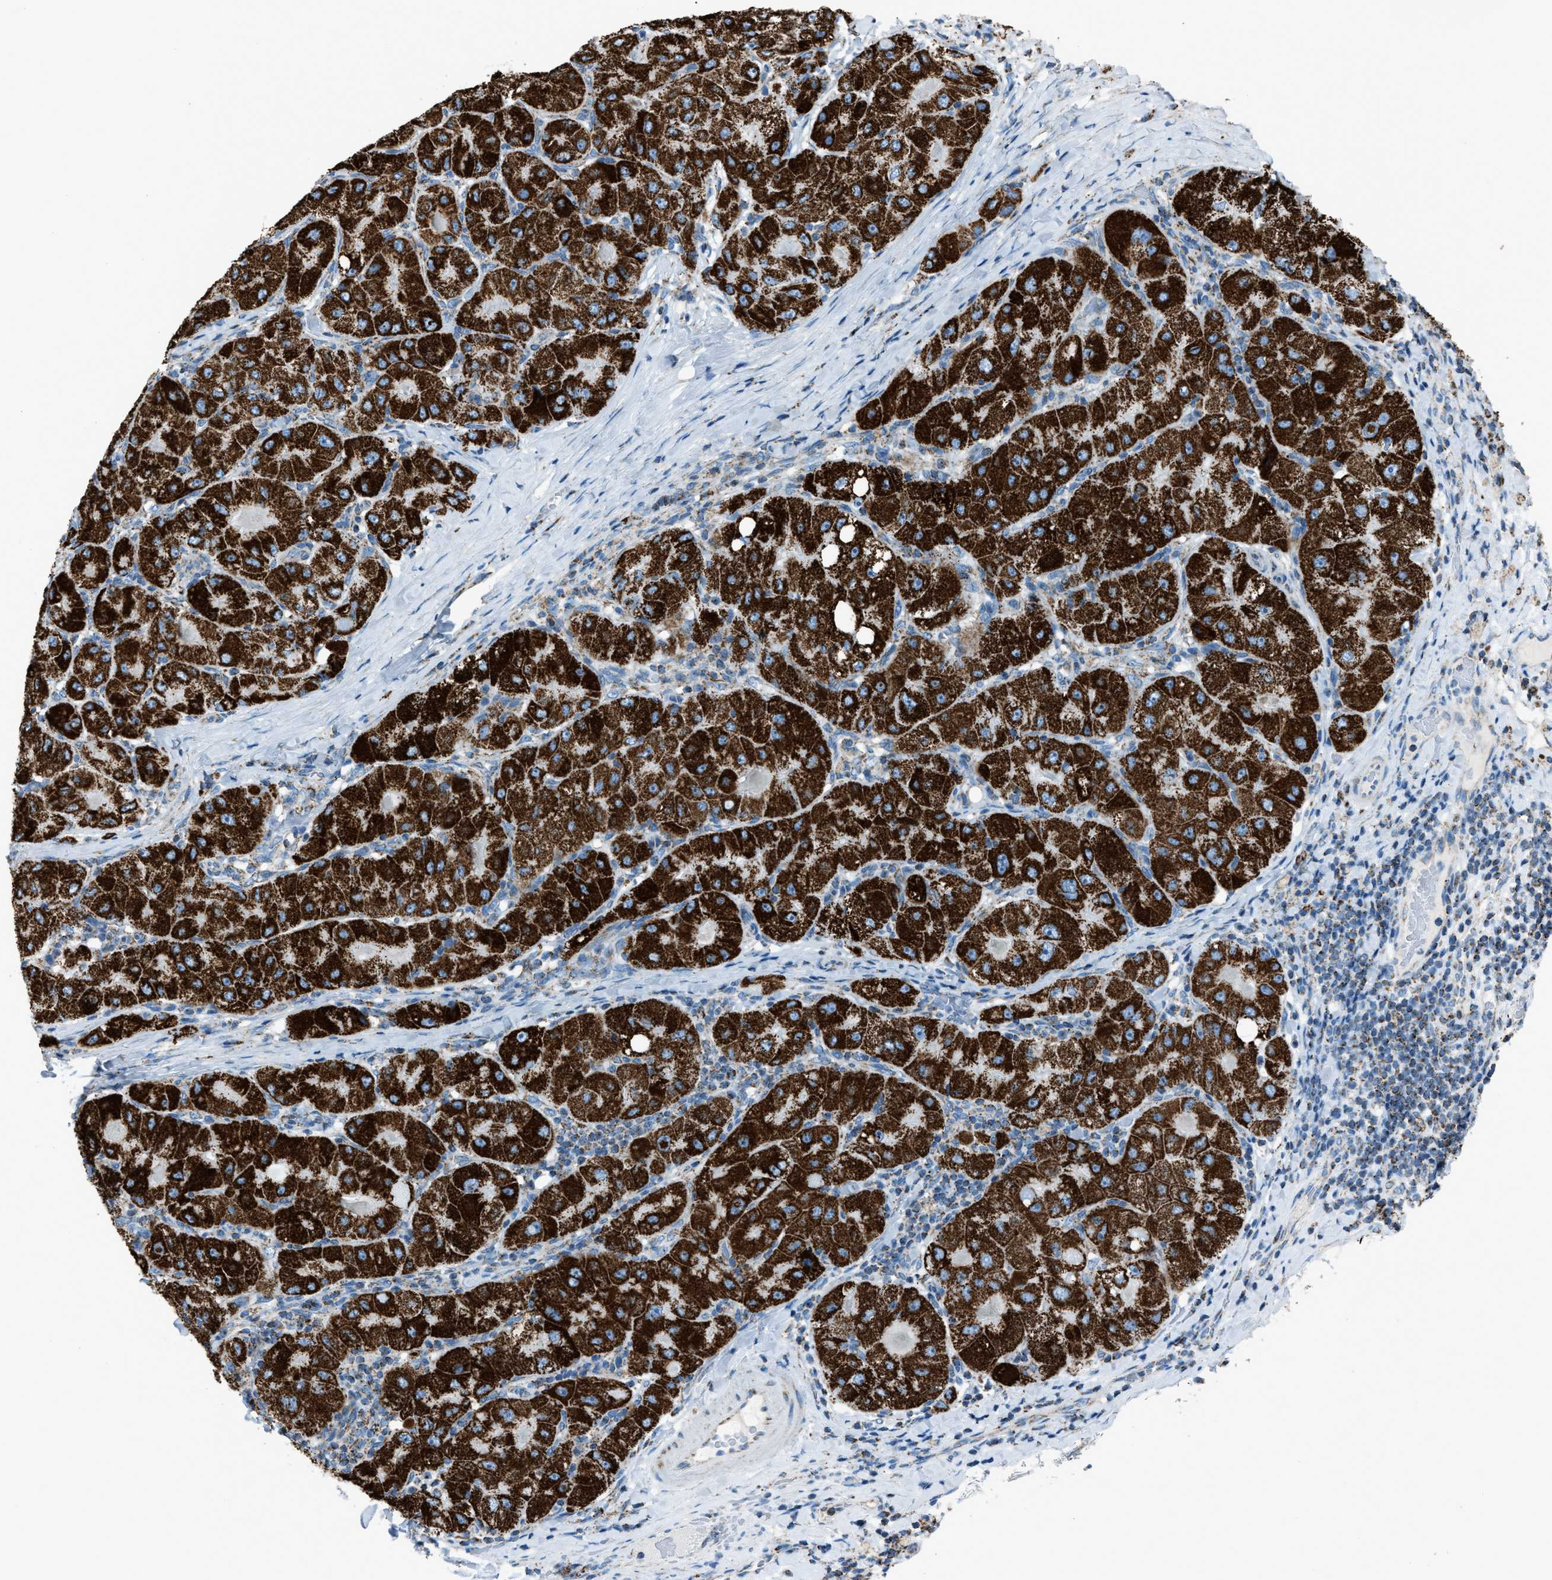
{"staining": {"intensity": "strong", "quantity": ">75%", "location": "cytoplasmic/membranous"}, "tissue": "liver cancer", "cell_type": "Tumor cells", "image_type": "cancer", "snomed": [{"axis": "morphology", "description": "Carcinoma, Hepatocellular, NOS"}, {"axis": "topography", "description": "Liver"}], "caption": "Tumor cells demonstrate high levels of strong cytoplasmic/membranous expression in approximately >75% of cells in liver cancer (hepatocellular carcinoma). The protein of interest is shown in brown color, while the nuclei are stained blue.", "gene": "MDH2", "patient": {"sex": "male", "age": 80}}